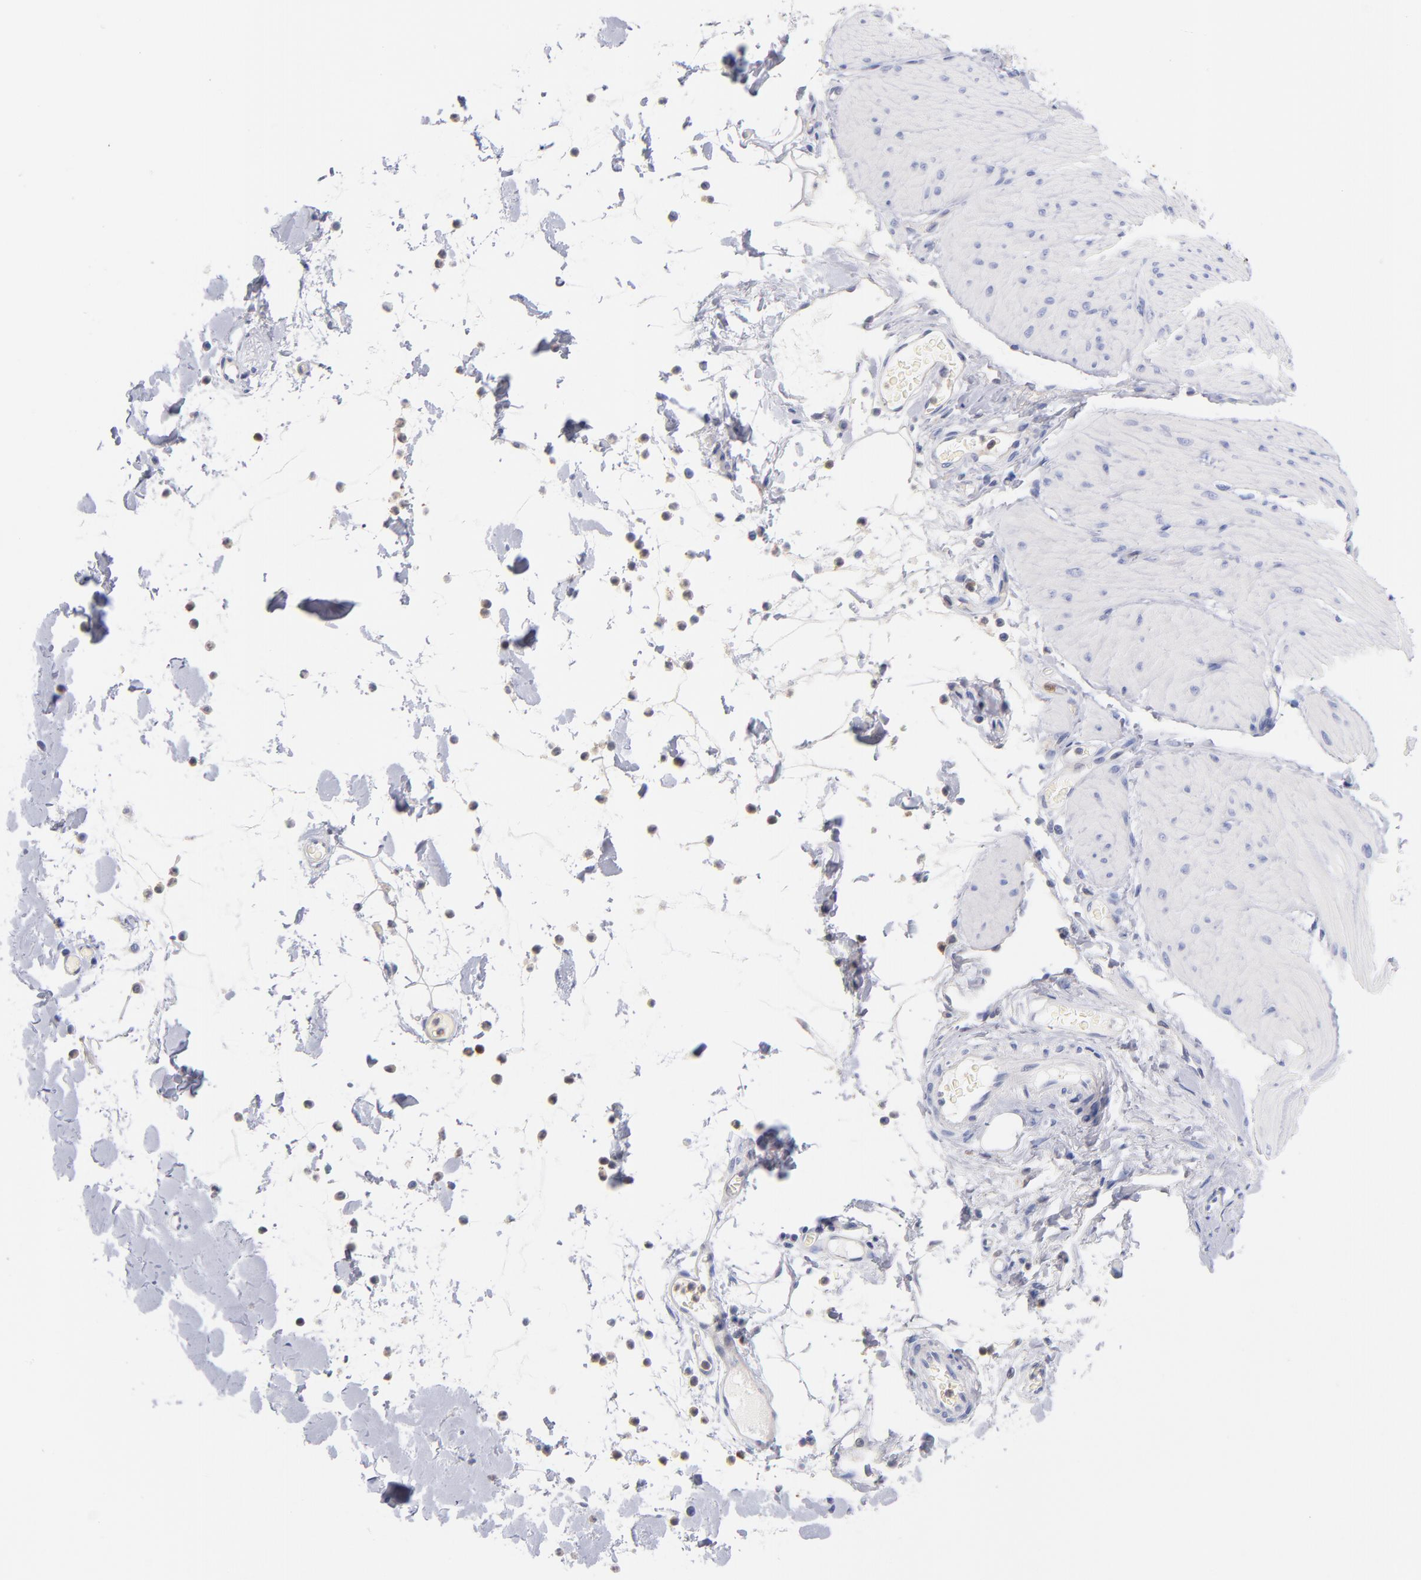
{"staining": {"intensity": "negative", "quantity": "none", "location": "none"}, "tissue": "smooth muscle", "cell_type": "Smooth muscle cells", "image_type": "normal", "snomed": [{"axis": "morphology", "description": "Normal tissue, NOS"}, {"axis": "topography", "description": "Smooth muscle"}, {"axis": "topography", "description": "Colon"}], "caption": "DAB immunohistochemical staining of normal smooth muscle demonstrates no significant expression in smooth muscle cells. (DAB IHC visualized using brightfield microscopy, high magnification).", "gene": "BID", "patient": {"sex": "male", "age": 67}}